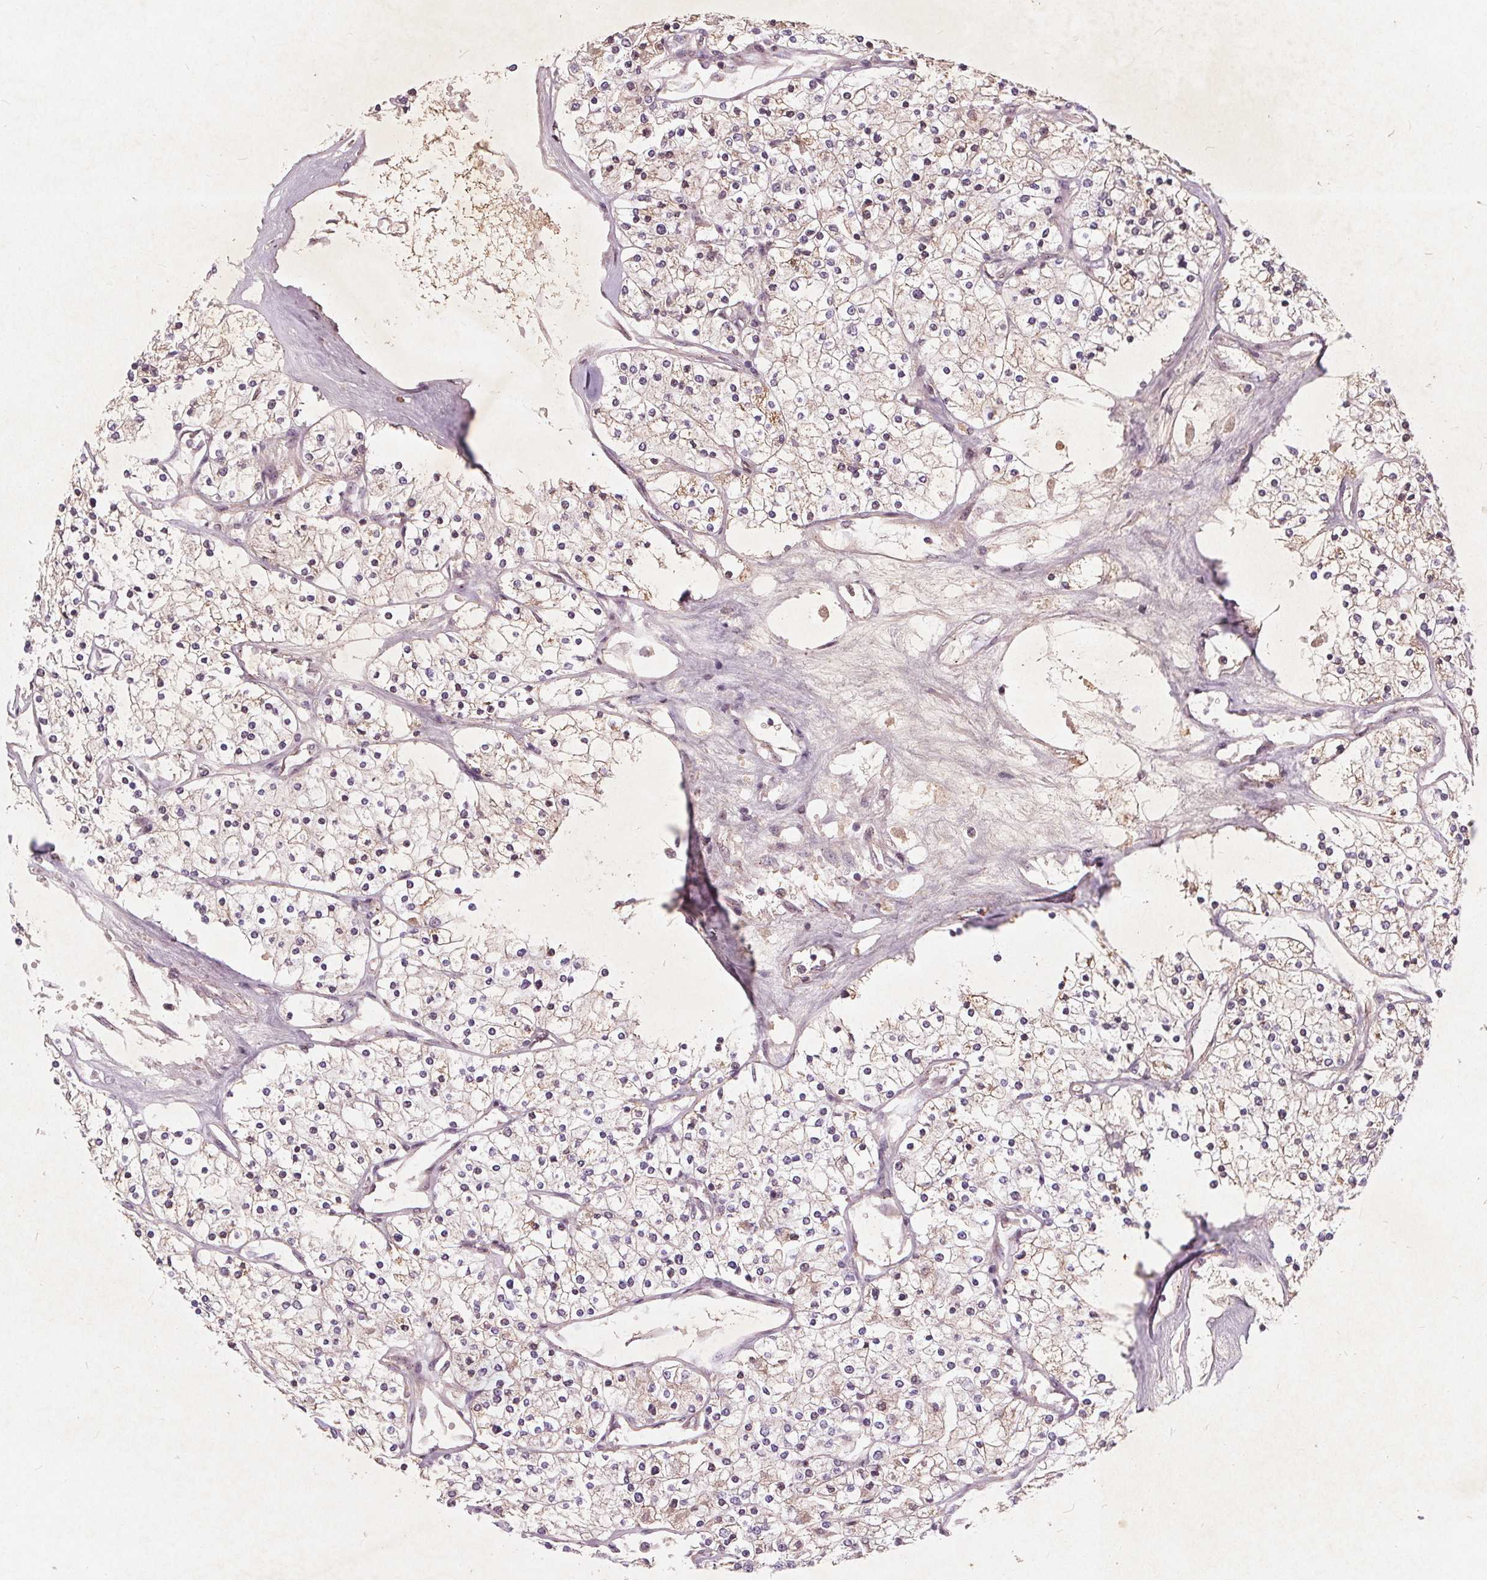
{"staining": {"intensity": "weak", "quantity": "<25%", "location": "cytoplasmic/membranous"}, "tissue": "renal cancer", "cell_type": "Tumor cells", "image_type": "cancer", "snomed": [{"axis": "morphology", "description": "Adenocarcinoma, NOS"}, {"axis": "topography", "description": "Kidney"}], "caption": "Renal adenocarcinoma stained for a protein using immunohistochemistry (IHC) shows no positivity tumor cells.", "gene": "CSNK1G2", "patient": {"sex": "male", "age": 80}}